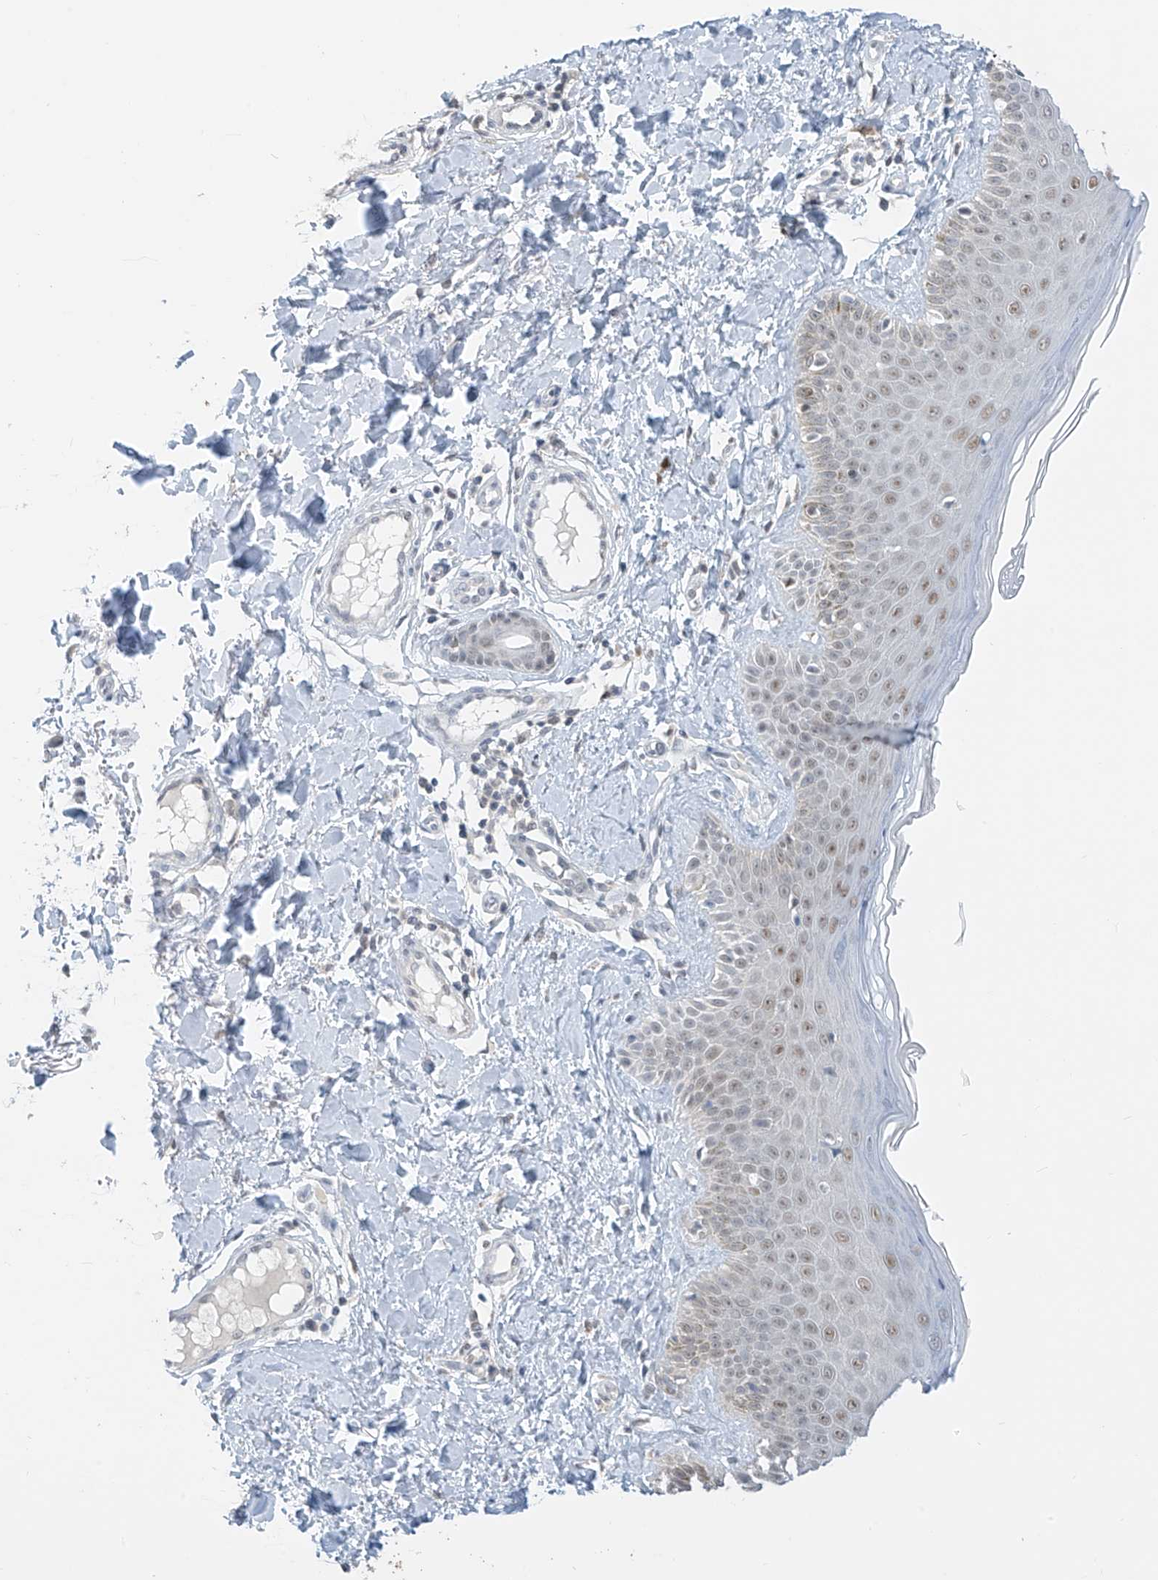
{"staining": {"intensity": "negative", "quantity": "none", "location": "none"}, "tissue": "skin", "cell_type": "Fibroblasts", "image_type": "normal", "snomed": [{"axis": "morphology", "description": "Normal tissue, NOS"}, {"axis": "topography", "description": "Skin"}], "caption": "An image of human skin is negative for staining in fibroblasts.", "gene": "APLF", "patient": {"sex": "male", "age": 52}}